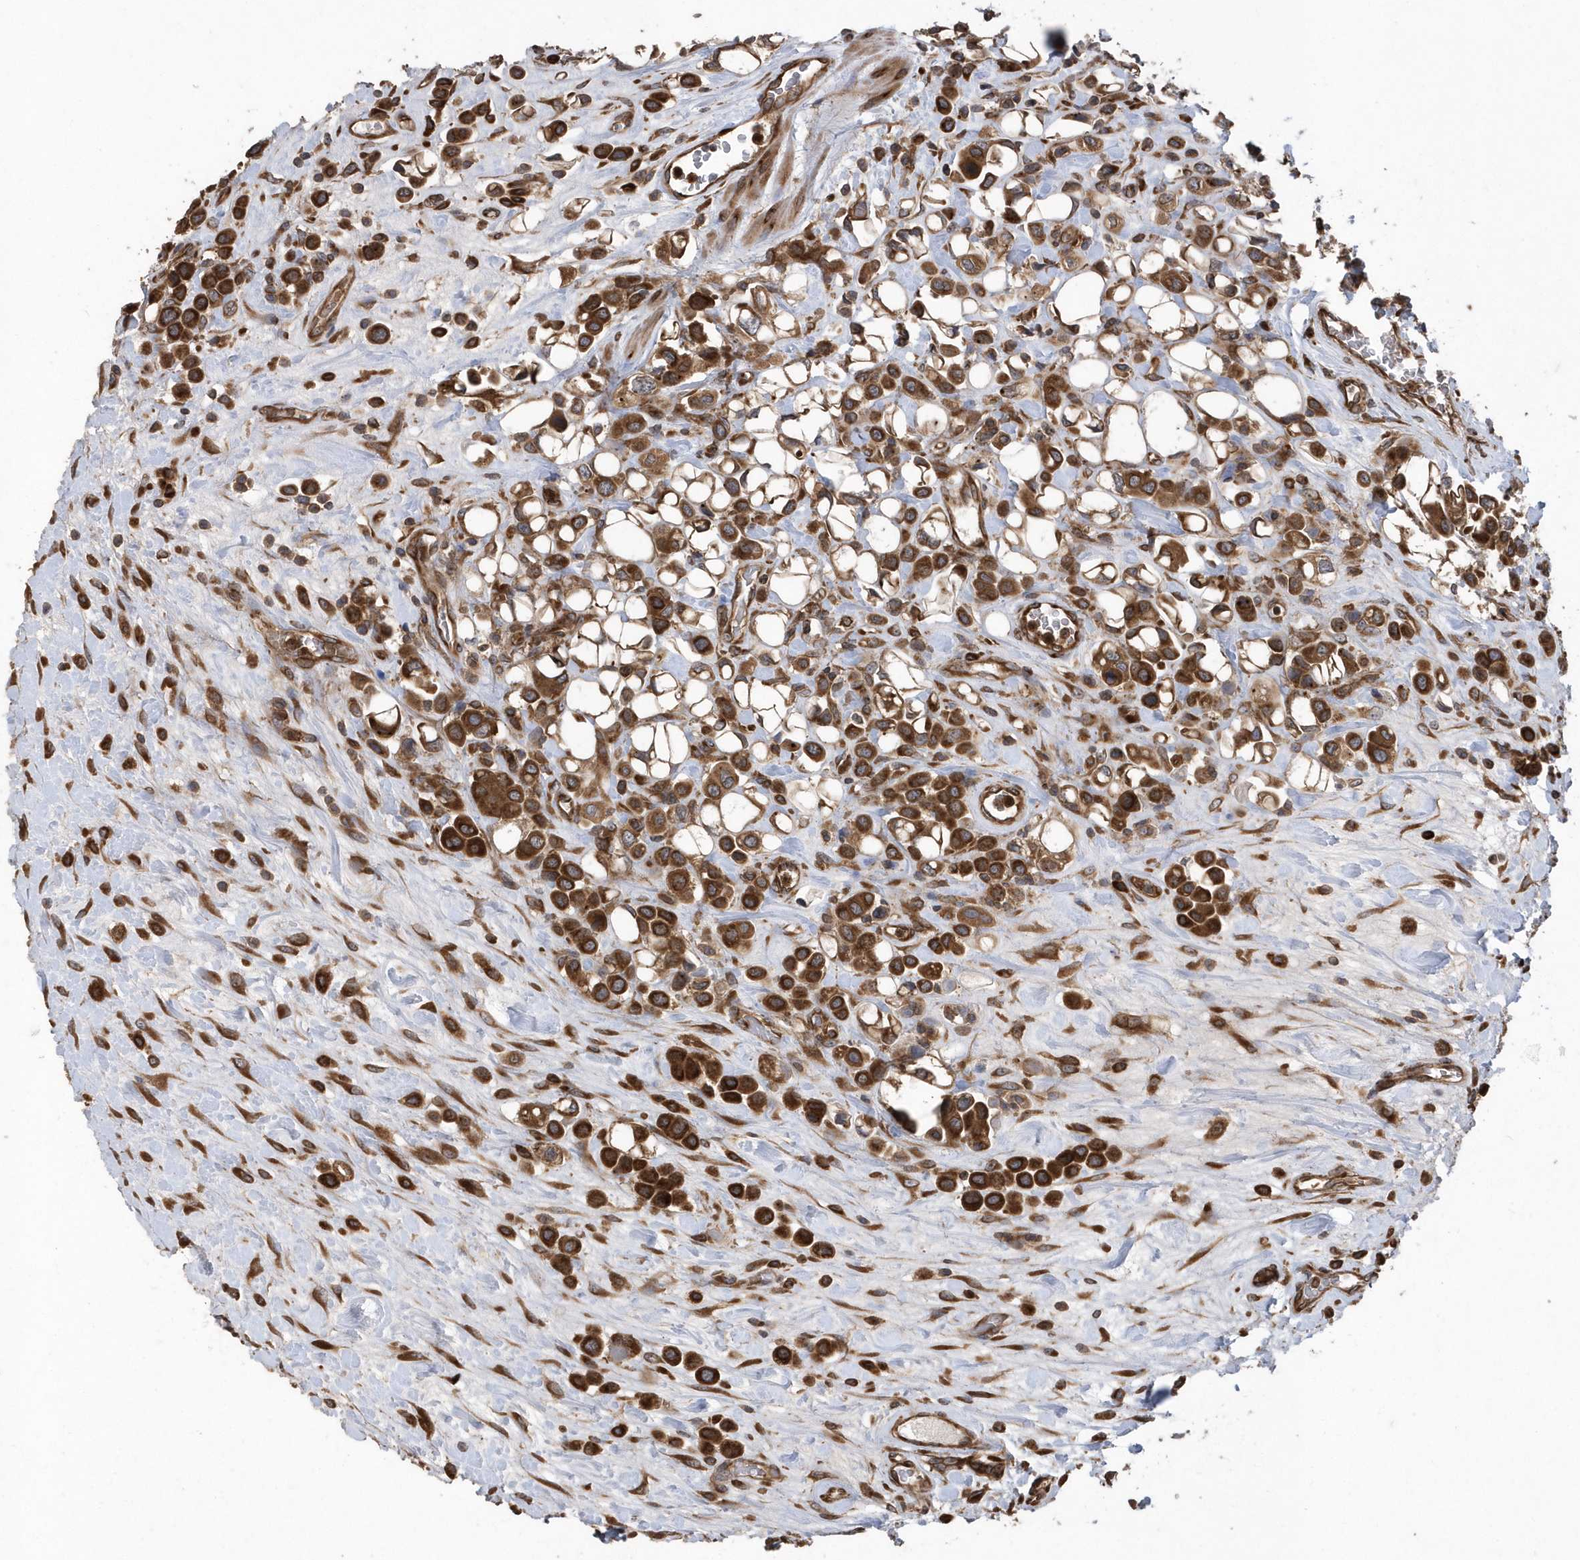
{"staining": {"intensity": "strong", "quantity": ">75%", "location": "cytoplasmic/membranous"}, "tissue": "urothelial cancer", "cell_type": "Tumor cells", "image_type": "cancer", "snomed": [{"axis": "morphology", "description": "Urothelial carcinoma, High grade"}, {"axis": "topography", "description": "Urinary bladder"}], "caption": "IHC of human high-grade urothelial carcinoma reveals high levels of strong cytoplasmic/membranous expression in about >75% of tumor cells.", "gene": "WASHC5", "patient": {"sex": "male", "age": 50}}